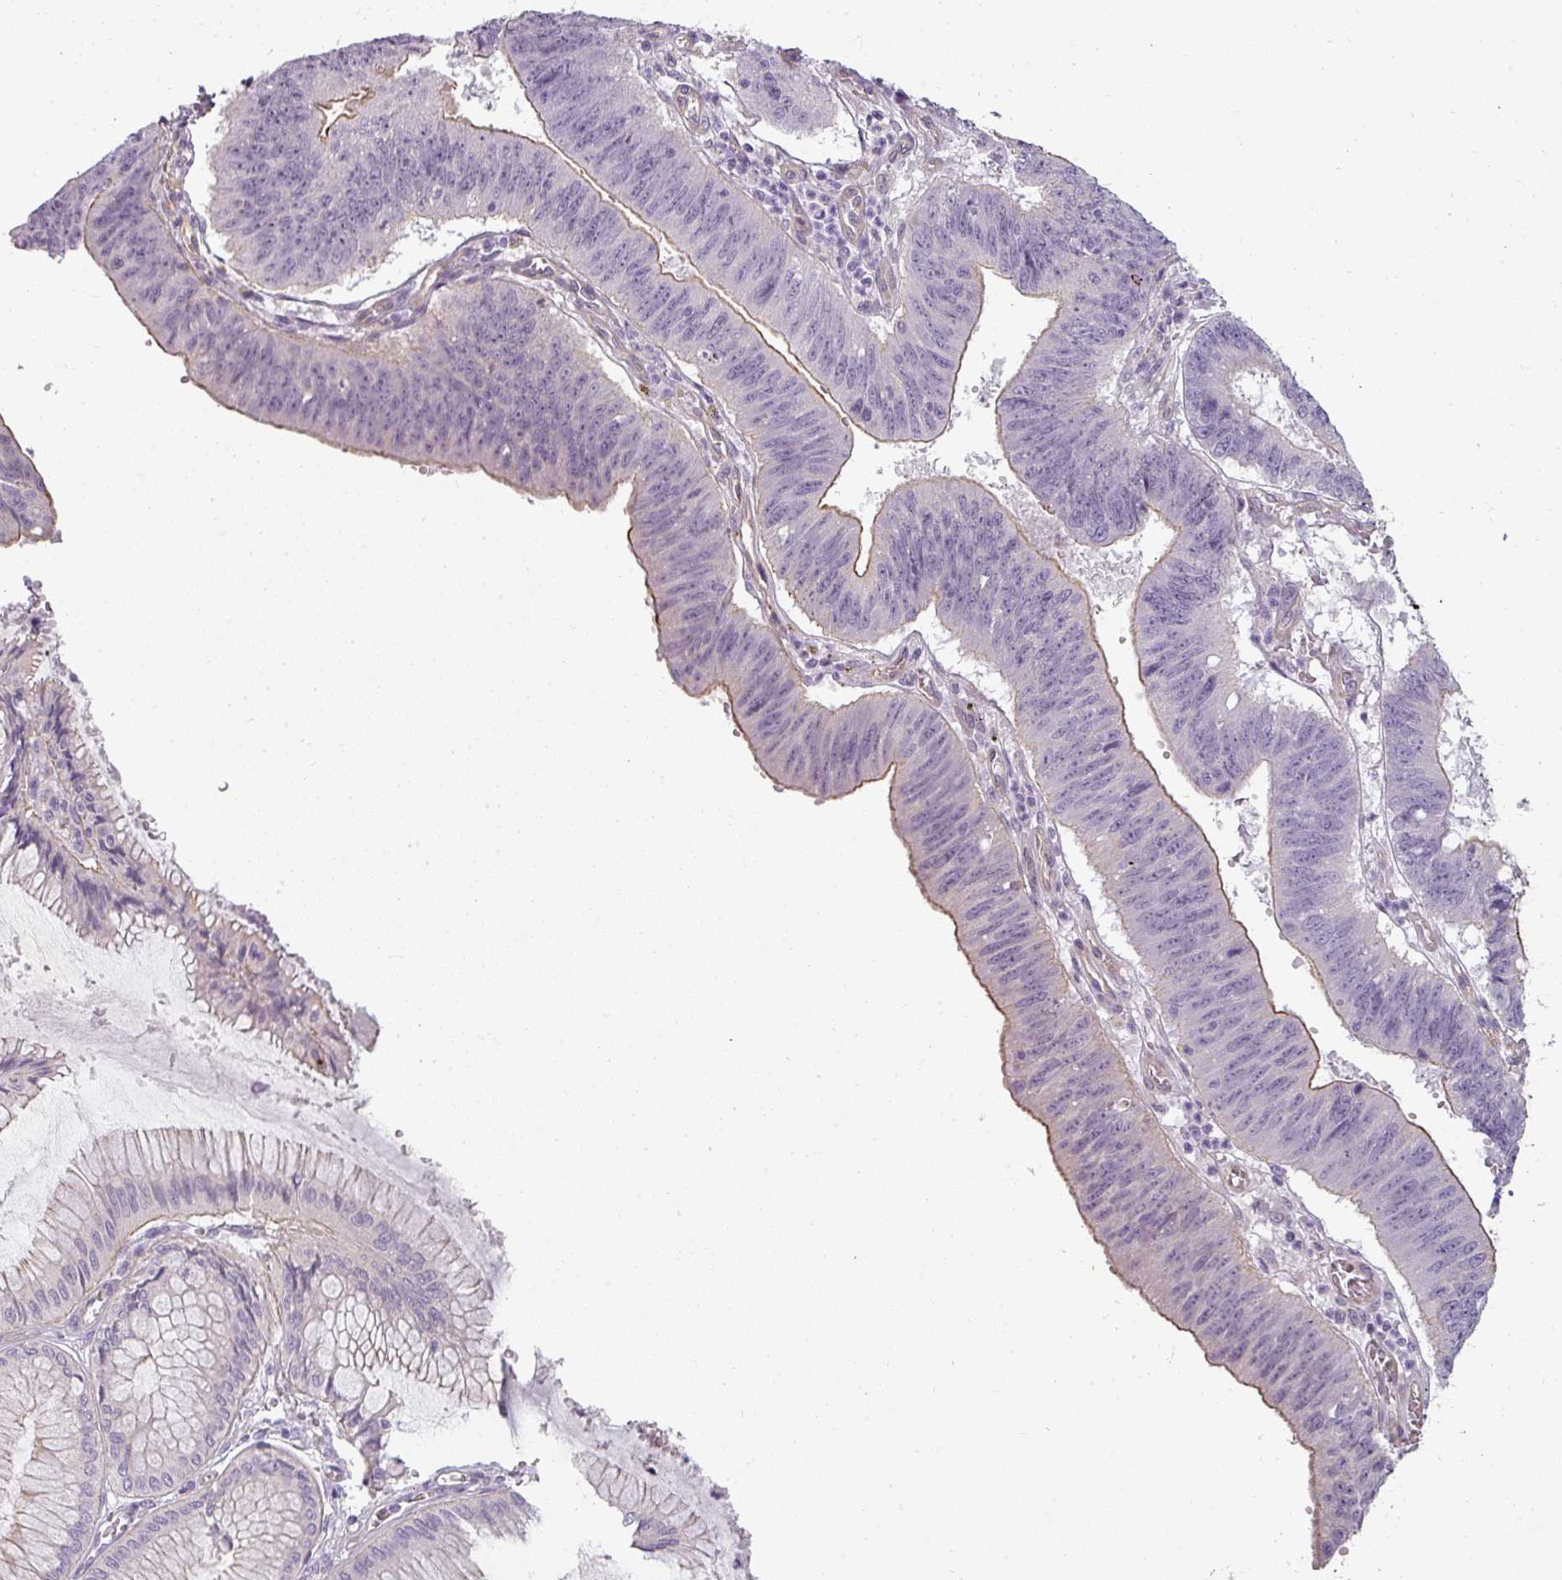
{"staining": {"intensity": "weak", "quantity": "25%-75%", "location": "cytoplasmic/membranous"}, "tissue": "stomach cancer", "cell_type": "Tumor cells", "image_type": "cancer", "snomed": [{"axis": "morphology", "description": "Adenocarcinoma, NOS"}, {"axis": "topography", "description": "Stomach"}], "caption": "Stomach cancer (adenocarcinoma) stained with a brown dye exhibits weak cytoplasmic/membranous positive positivity in approximately 25%-75% of tumor cells.", "gene": "ASB1", "patient": {"sex": "male", "age": 59}}